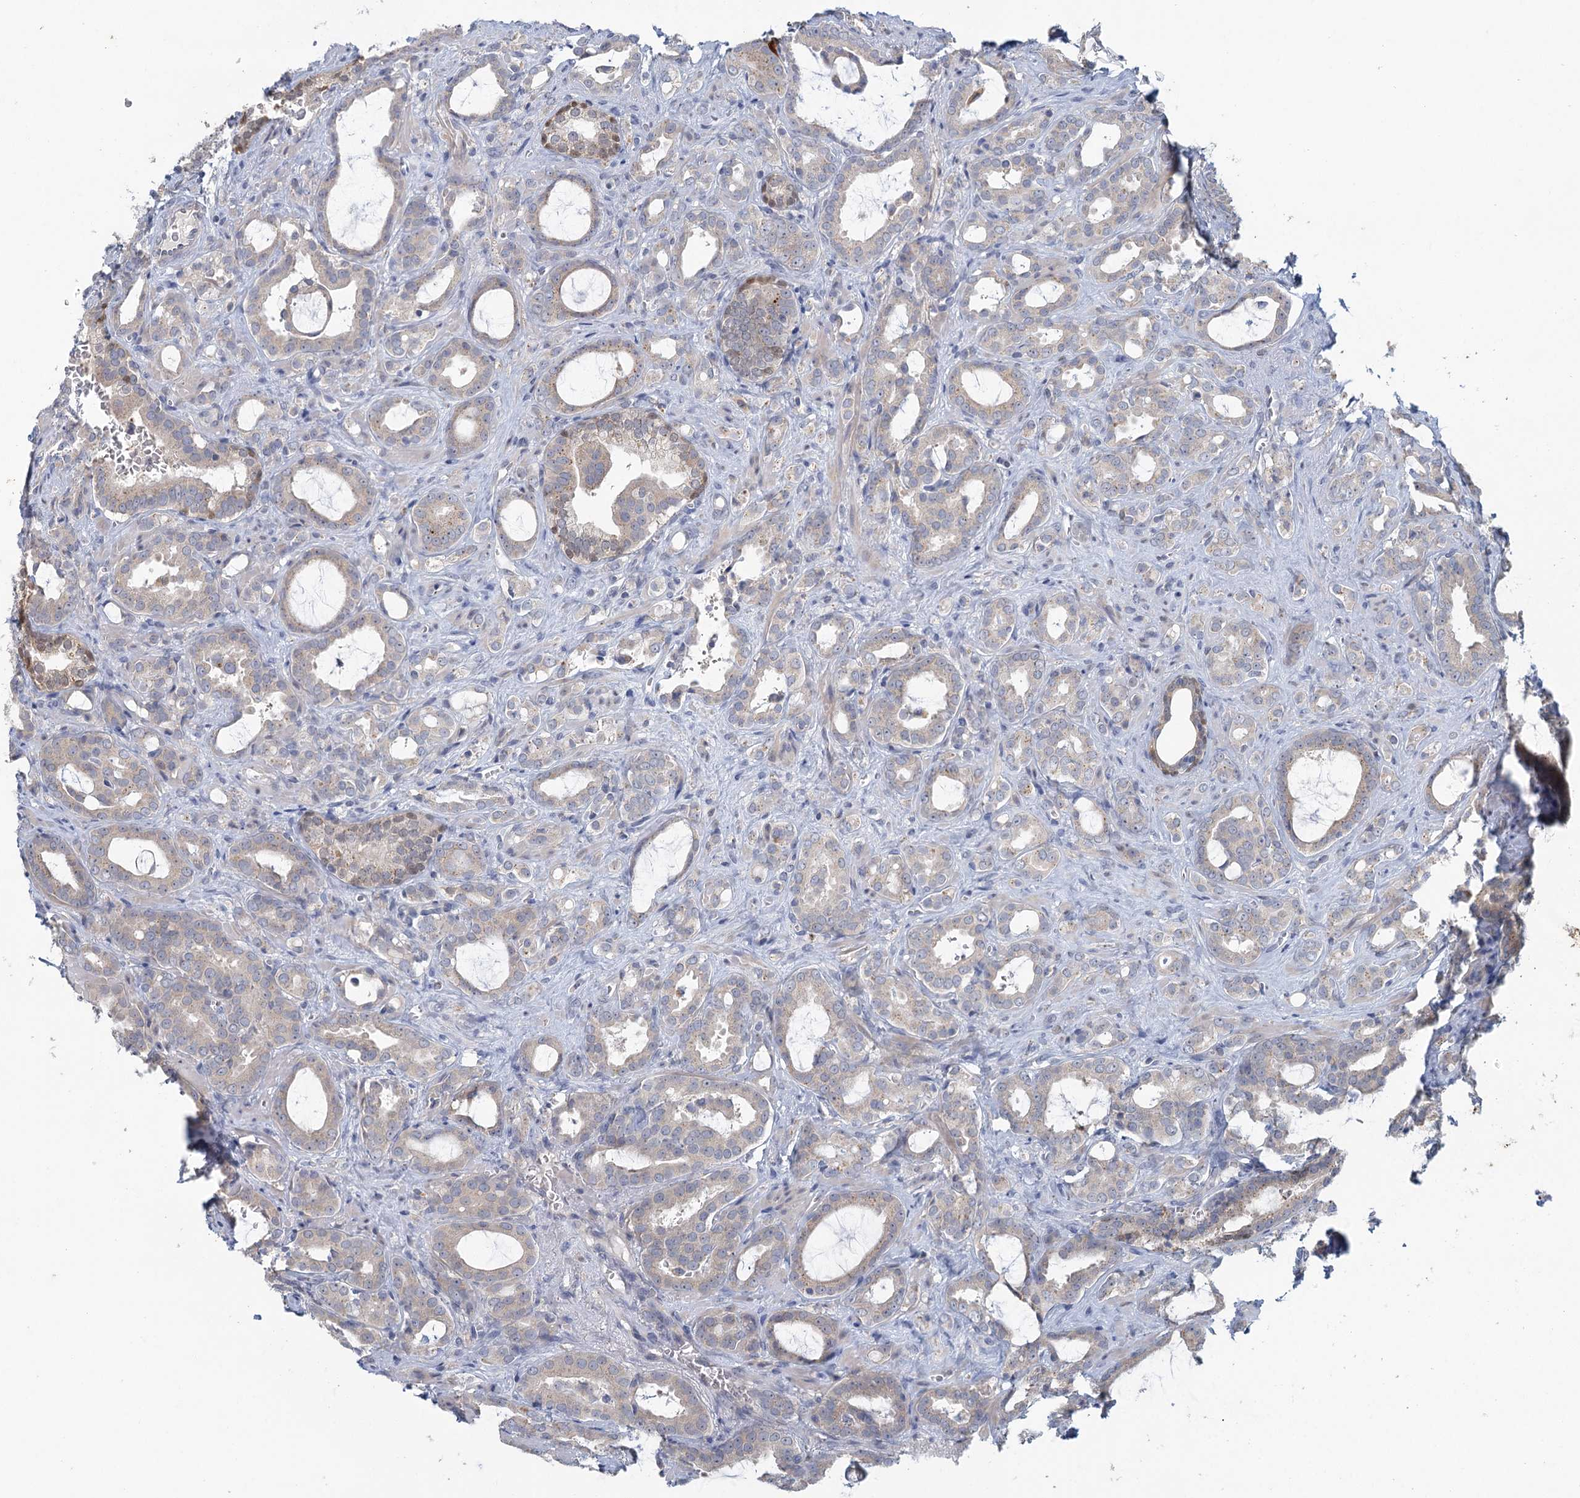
{"staining": {"intensity": "negative", "quantity": "none", "location": "none"}, "tissue": "prostate cancer", "cell_type": "Tumor cells", "image_type": "cancer", "snomed": [{"axis": "morphology", "description": "Adenocarcinoma, High grade"}, {"axis": "topography", "description": "Prostate"}], "caption": "Immunohistochemistry (IHC) micrograph of prostate cancer (high-grade adenocarcinoma) stained for a protein (brown), which reveals no expression in tumor cells.", "gene": "MYO7B", "patient": {"sex": "male", "age": 72}}